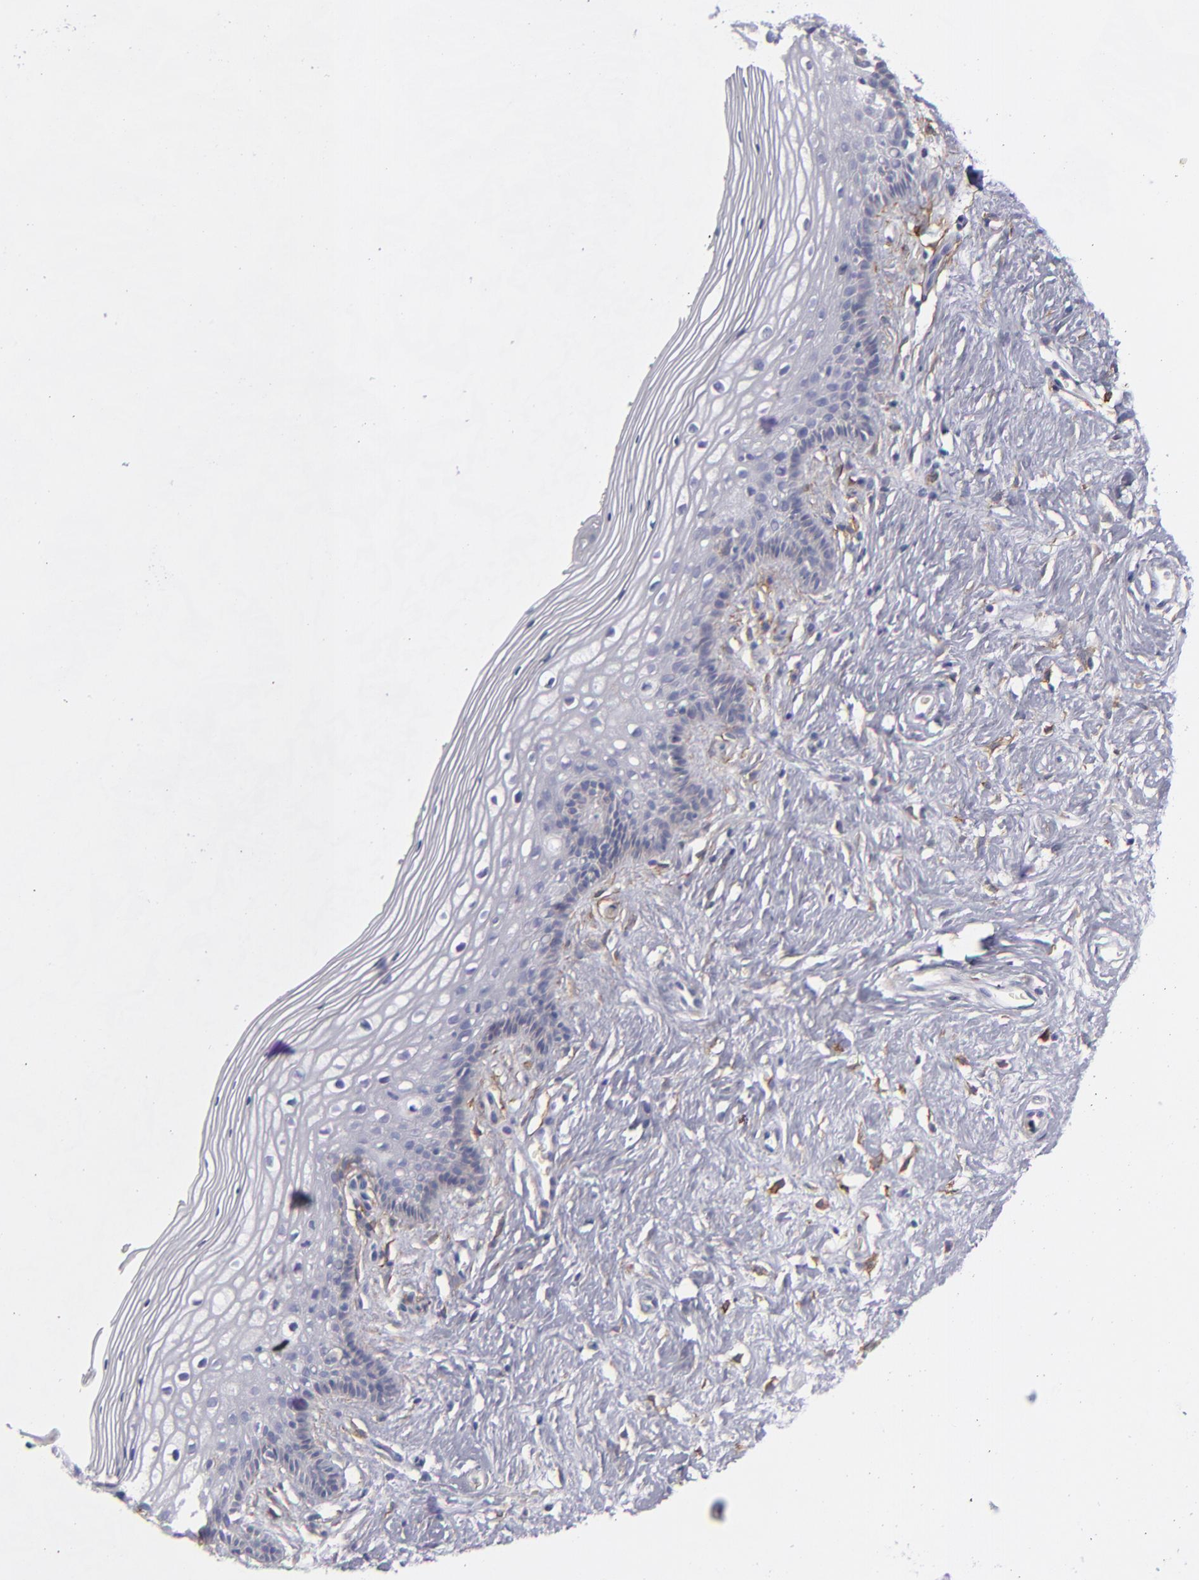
{"staining": {"intensity": "negative", "quantity": "none", "location": "none"}, "tissue": "vagina", "cell_type": "Squamous epithelial cells", "image_type": "normal", "snomed": [{"axis": "morphology", "description": "Normal tissue, NOS"}, {"axis": "topography", "description": "Vagina"}], "caption": "The IHC micrograph has no significant positivity in squamous epithelial cells of vagina.", "gene": "ANPEP", "patient": {"sex": "female", "age": 46}}